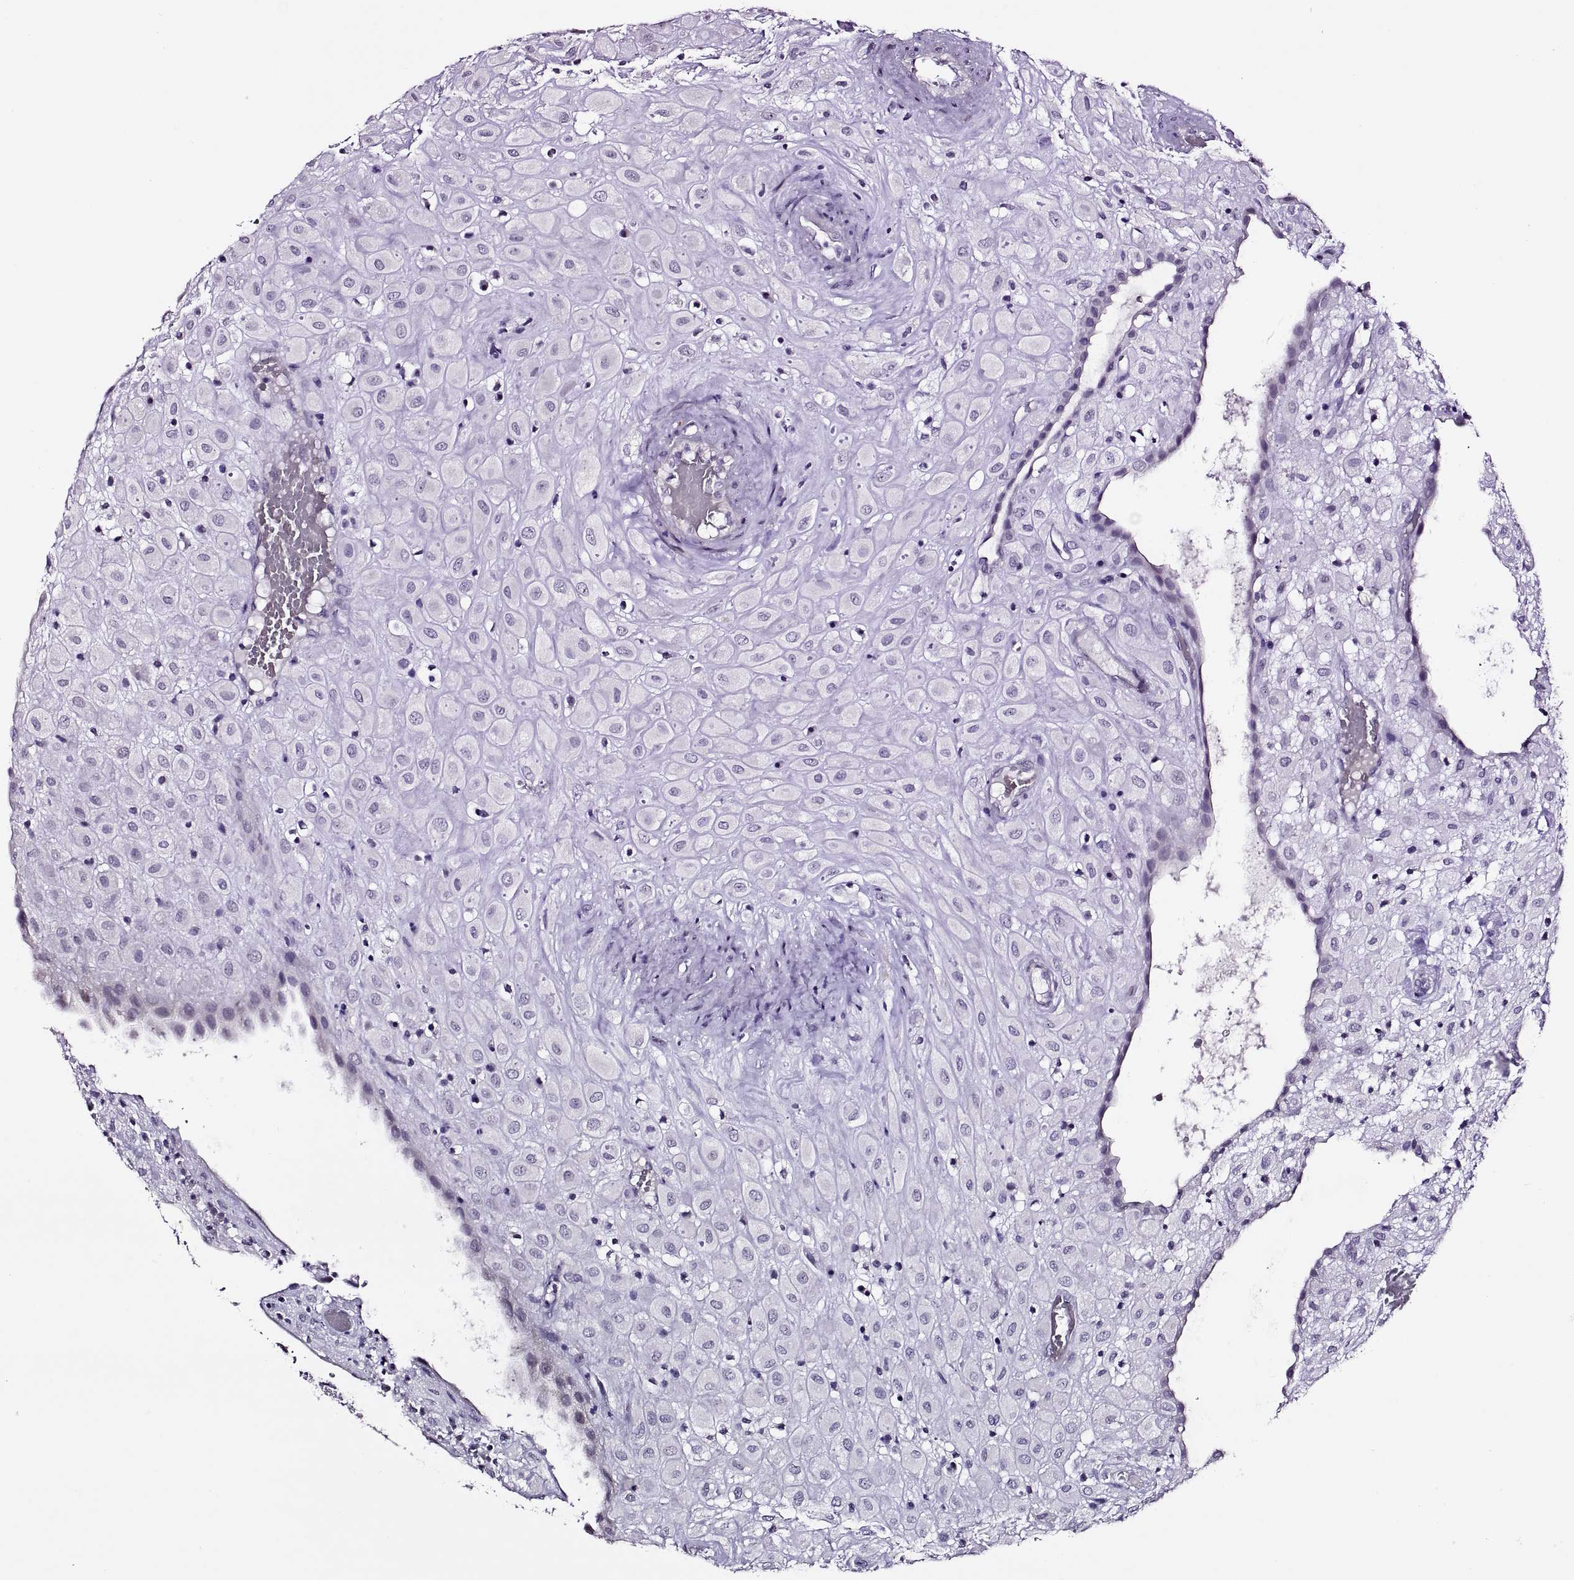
{"staining": {"intensity": "negative", "quantity": "none", "location": "none"}, "tissue": "placenta", "cell_type": "Decidual cells", "image_type": "normal", "snomed": [{"axis": "morphology", "description": "Normal tissue, NOS"}, {"axis": "topography", "description": "Placenta"}], "caption": "This is a image of immunohistochemistry (IHC) staining of unremarkable placenta, which shows no staining in decidual cells.", "gene": "VSX2", "patient": {"sex": "female", "age": 24}}